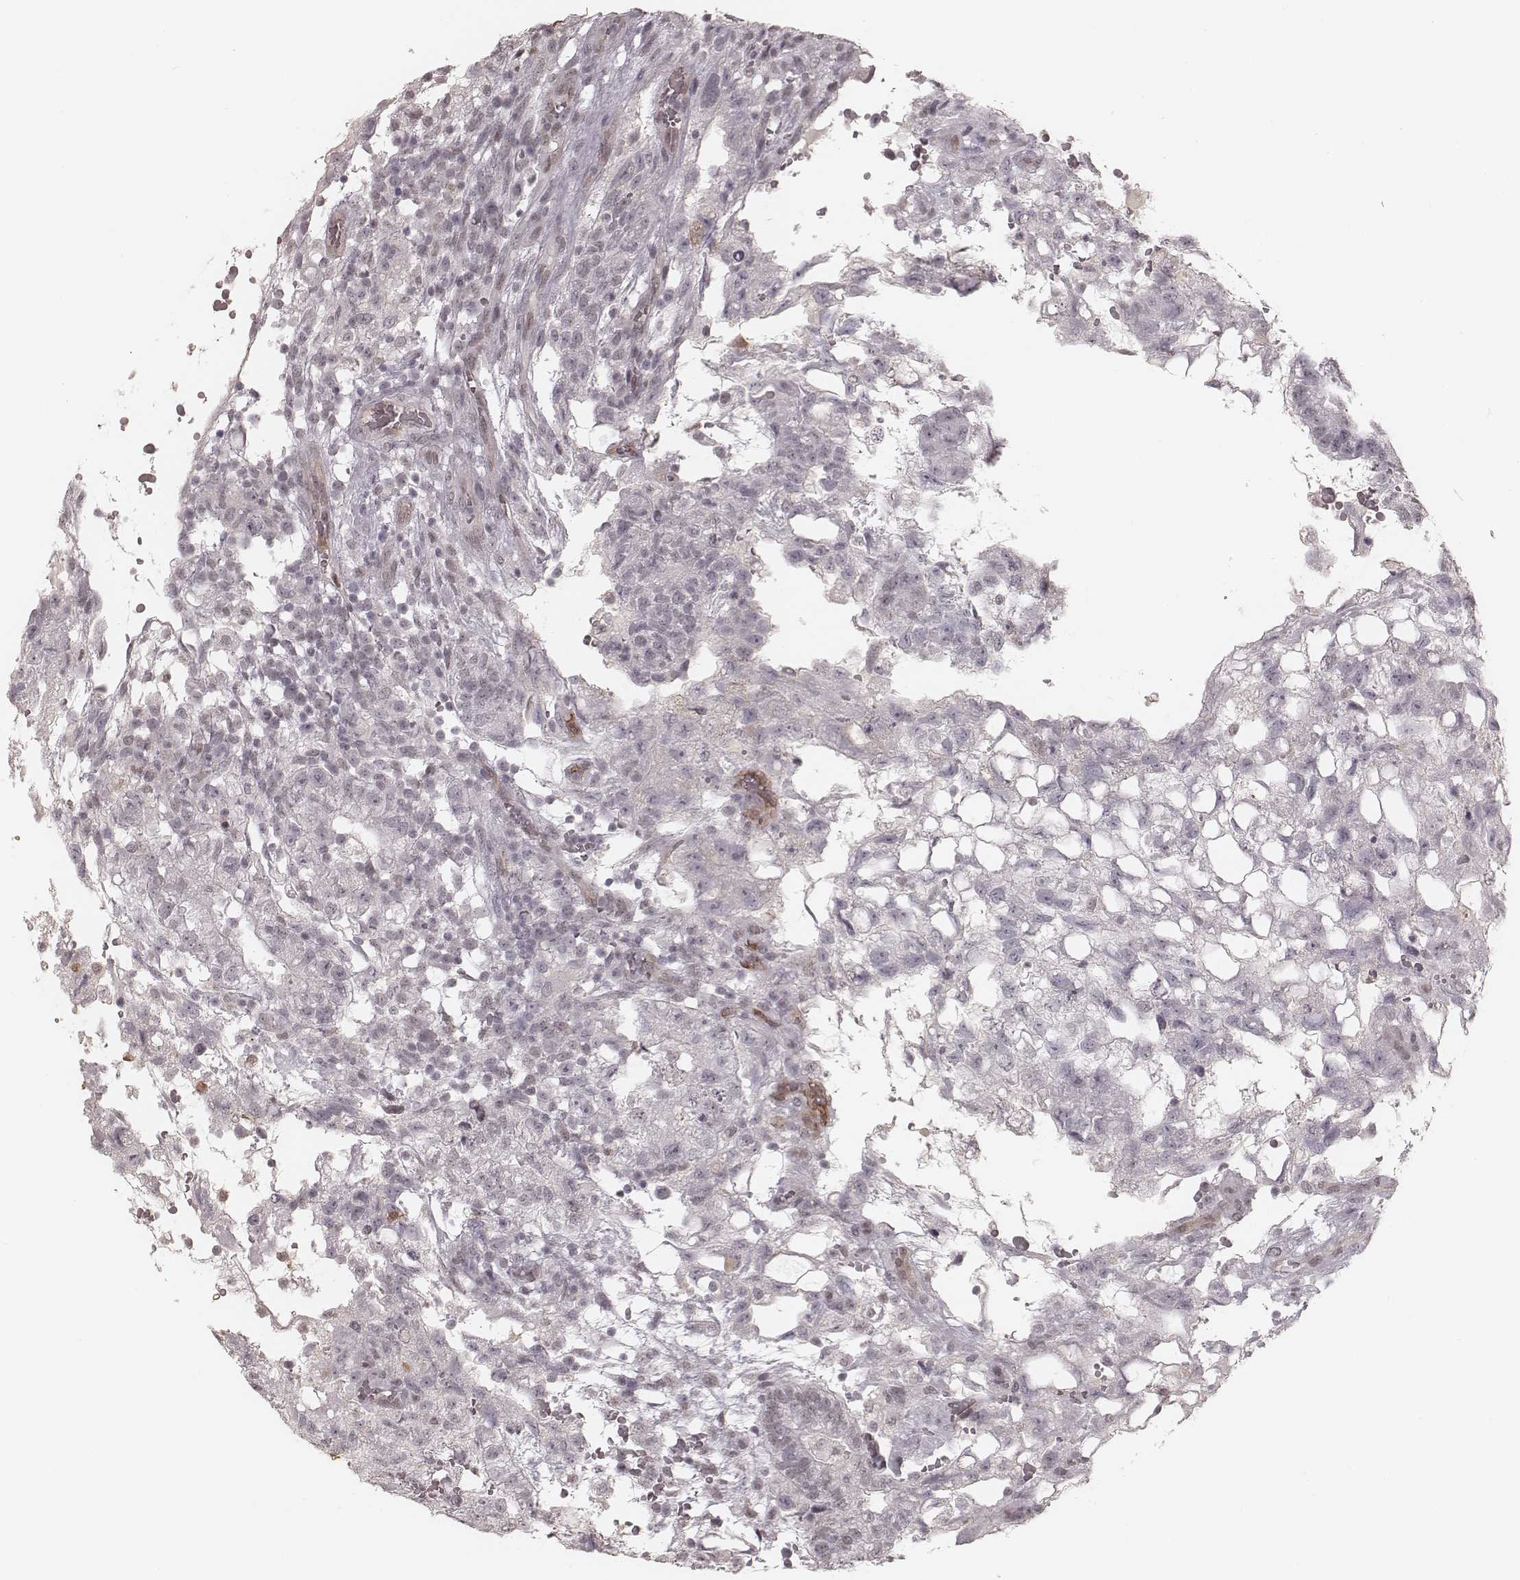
{"staining": {"intensity": "negative", "quantity": "none", "location": "none"}, "tissue": "testis cancer", "cell_type": "Tumor cells", "image_type": "cancer", "snomed": [{"axis": "morphology", "description": "Carcinoma, Embryonal, NOS"}, {"axis": "topography", "description": "Testis"}], "caption": "Immunohistochemistry image of neoplastic tissue: testis cancer (embryonal carcinoma) stained with DAB (3,3'-diaminobenzidine) shows no significant protein expression in tumor cells.", "gene": "KITLG", "patient": {"sex": "male", "age": 32}}